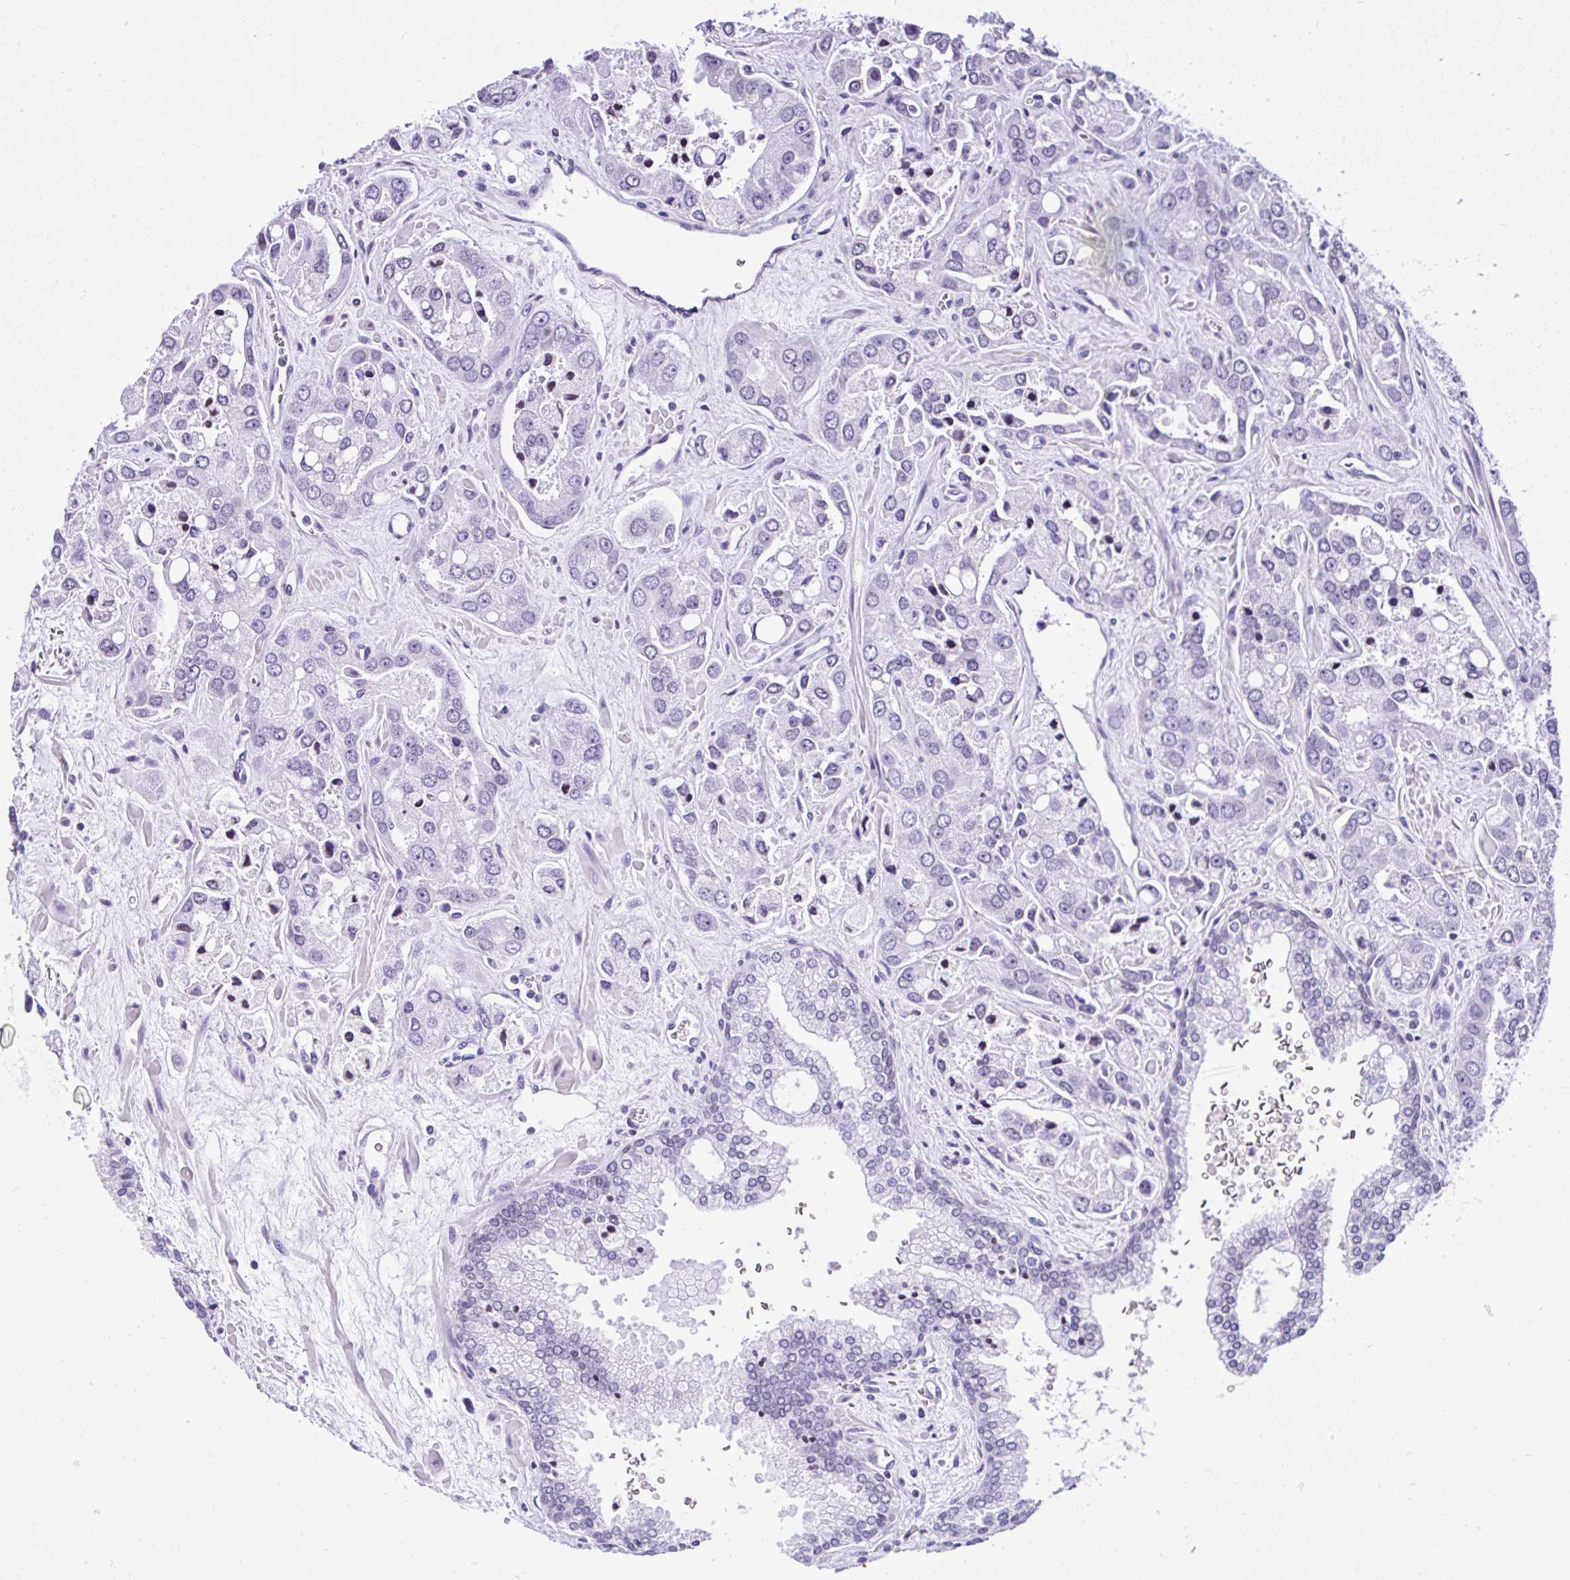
{"staining": {"intensity": "negative", "quantity": "none", "location": "none"}, "tissue": "prostate cancer", "cell_type": "Tumor cells", "image_type": "cancer", "snomed": [{"axis": "morphology", "description": "Normal tissue, NOS"}, {"axis": "morphology", "description": "Adenocarcinoma, High grade"}, {"axis": "topography", "description": "Prostate"}, {"axis": "topography", "description": "Peripheral nerve tissue"}], "caption": "There is no significant expression in tumor cells of prostate cancer (adenocarcinoma (high-grade)).", "gene": "KRT27", "patient": {"sex": "male", "age": 68}}